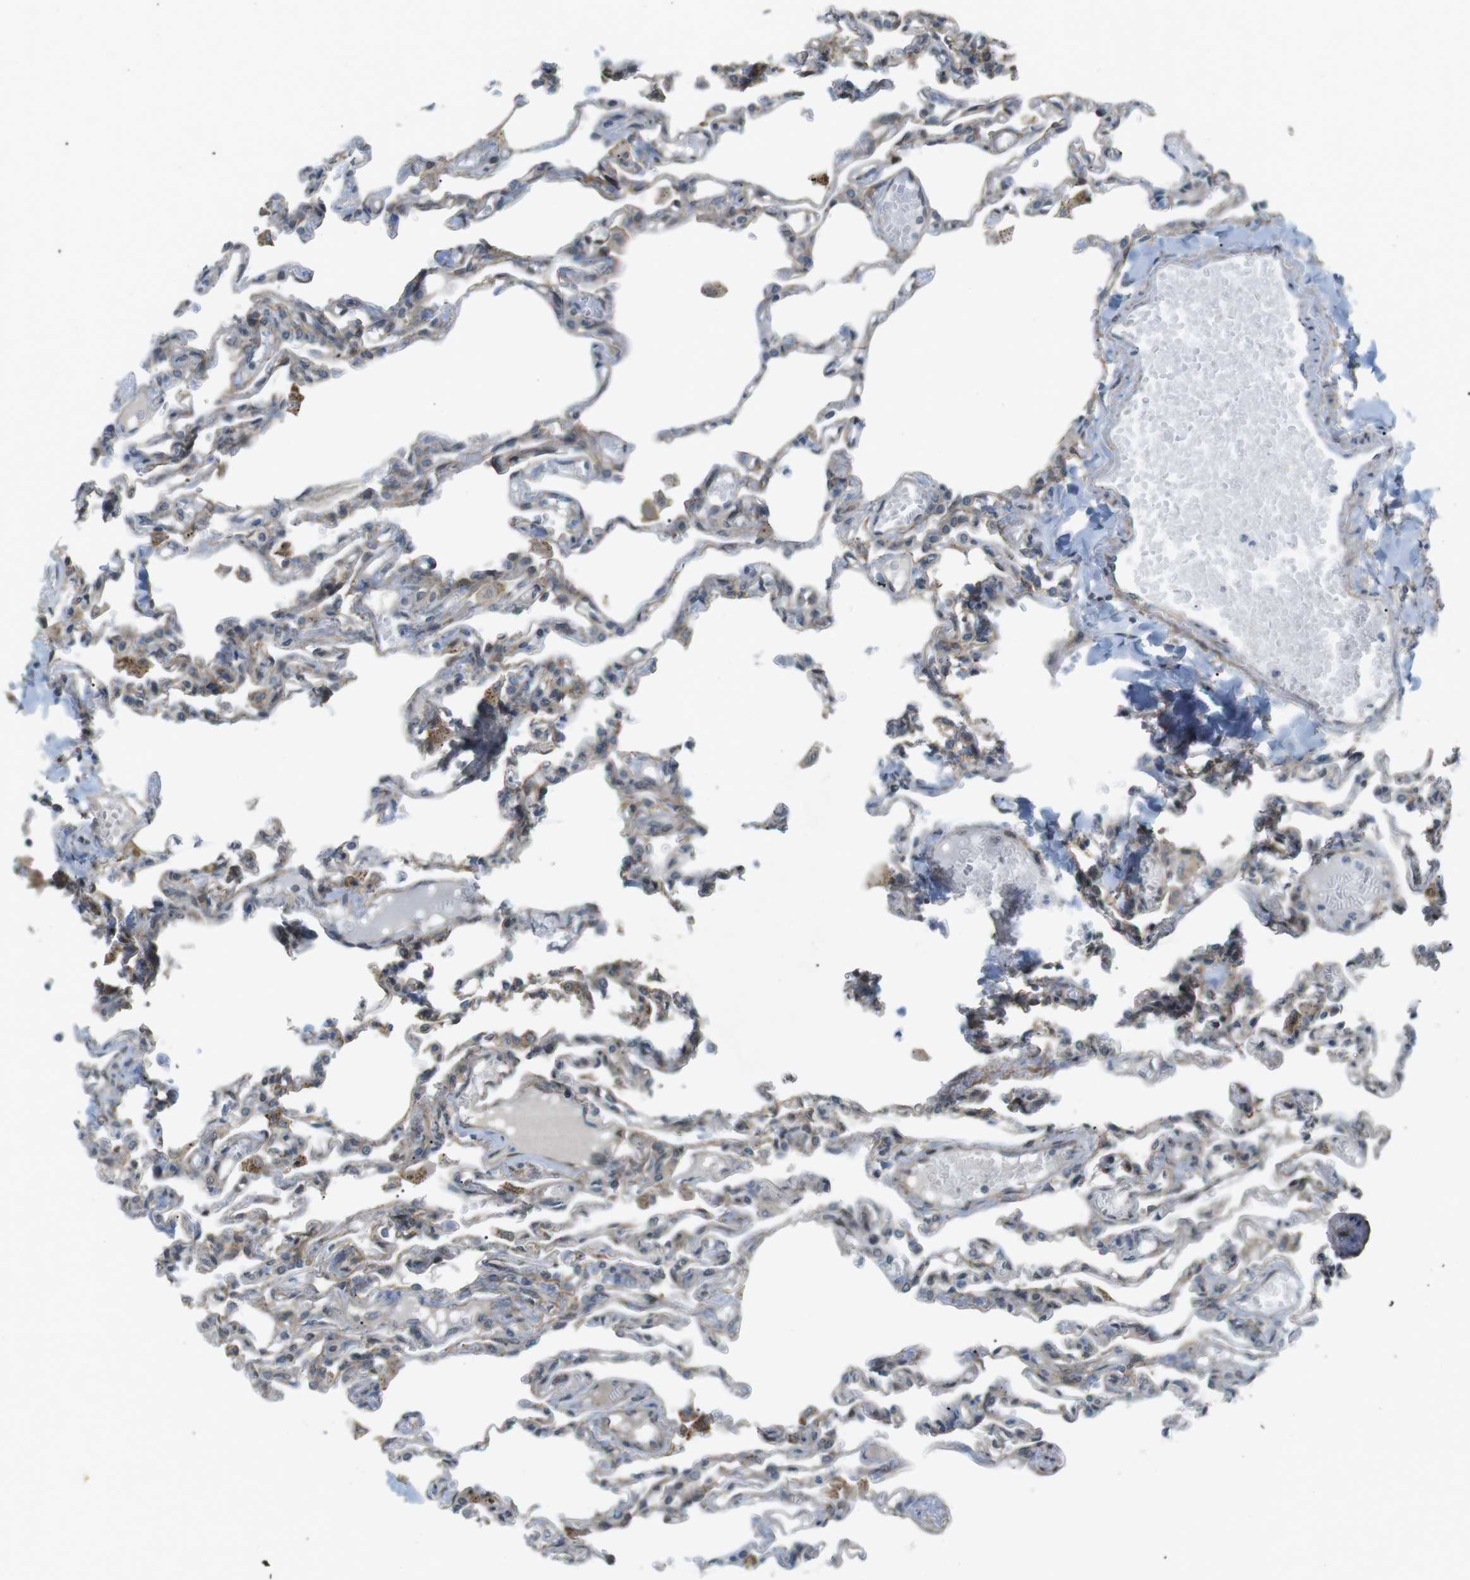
{"staining": {"intensity": "weak", "quantity": "25%-75%", "location": "cytoplasmic/membranous"}, "tissue": "lung", "cell_type": "Alveolar cells", "image_type": "normal", "snomed": [{"axis": "morphology", "description": "Normal tissue, NOS"}, {"axis": "topography", "description": "Lung"}], "caption": "Immunohistochemical staining of unremarkable human lung reveals 25%-75% levels of weak cytoplasmic/membranous protein positivity in approximately 25%-75% of alveolar cells. The staining was performed using DAB (3,3'-diaminobenzidine) to visualize the protein expression in brown, while the nuclei were stained in blue with hematoxylin (Magnification: 20x).", "gene": "KANK2", "patient": {"sex": "male", "age": 21}}